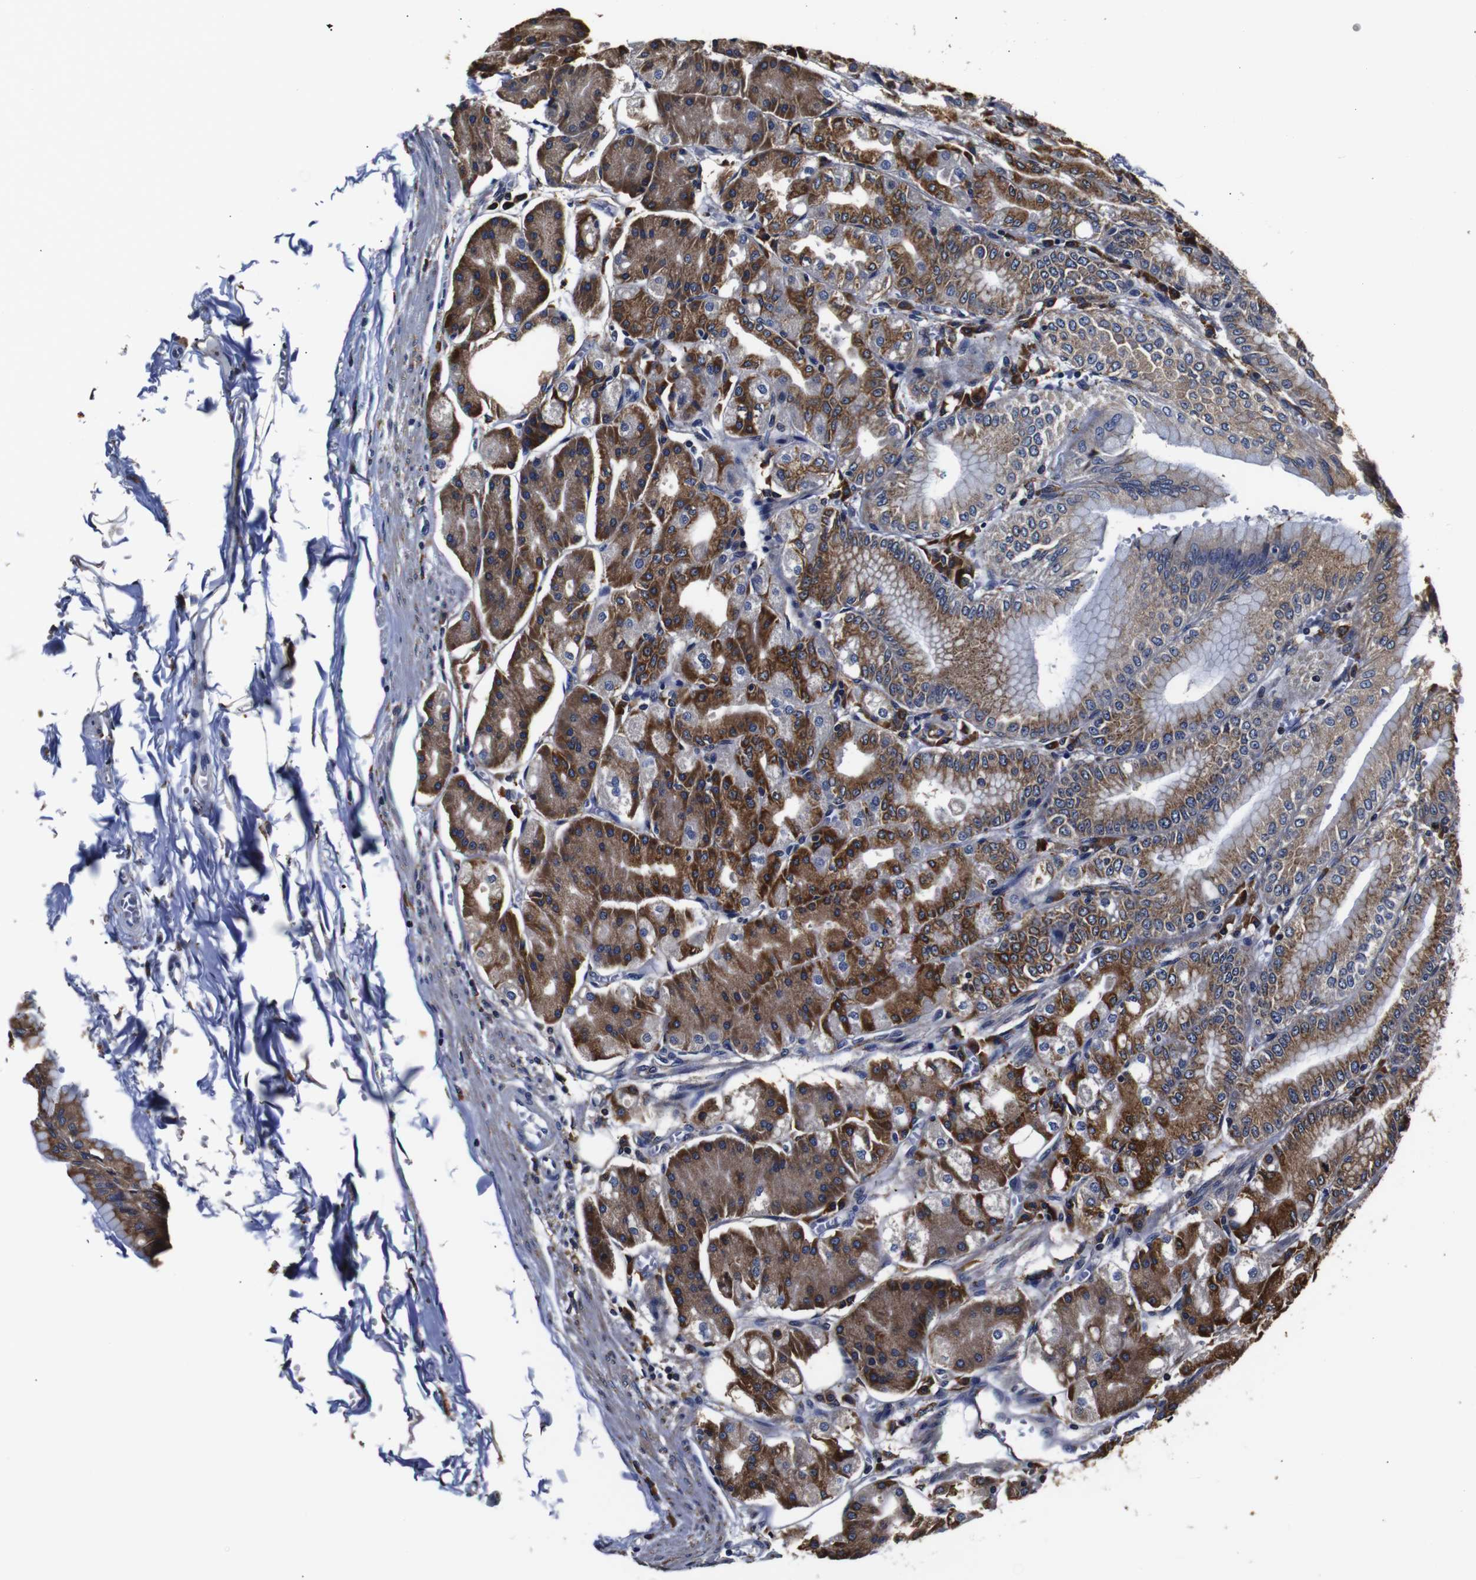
{"staining": {"intensity": "moderate", "quantity": ">75%", "location": "cytoplasmic/membranous"}, "tissue": "stomach", "cell_type": "Glandular cells", "image_type": "normal", "snomed": [{"axis": "morphology", "description": "Normal tissue, NOS"}, {"axis": "topography", "description": "Stomach, lower"}], "caption": "Immunohistochemical staining of benign stomach shows moderate cytoplasmic/membranous protein positivity in about >75% of glandular cells. Using DAB (3,3'-diaminobenzidine) (brown) and hematoxylin (blue) stains, captured at high magnification using brightfield microscopy.", "gene": "PPIB", "patient": {"sex": "male", "age": 71}}